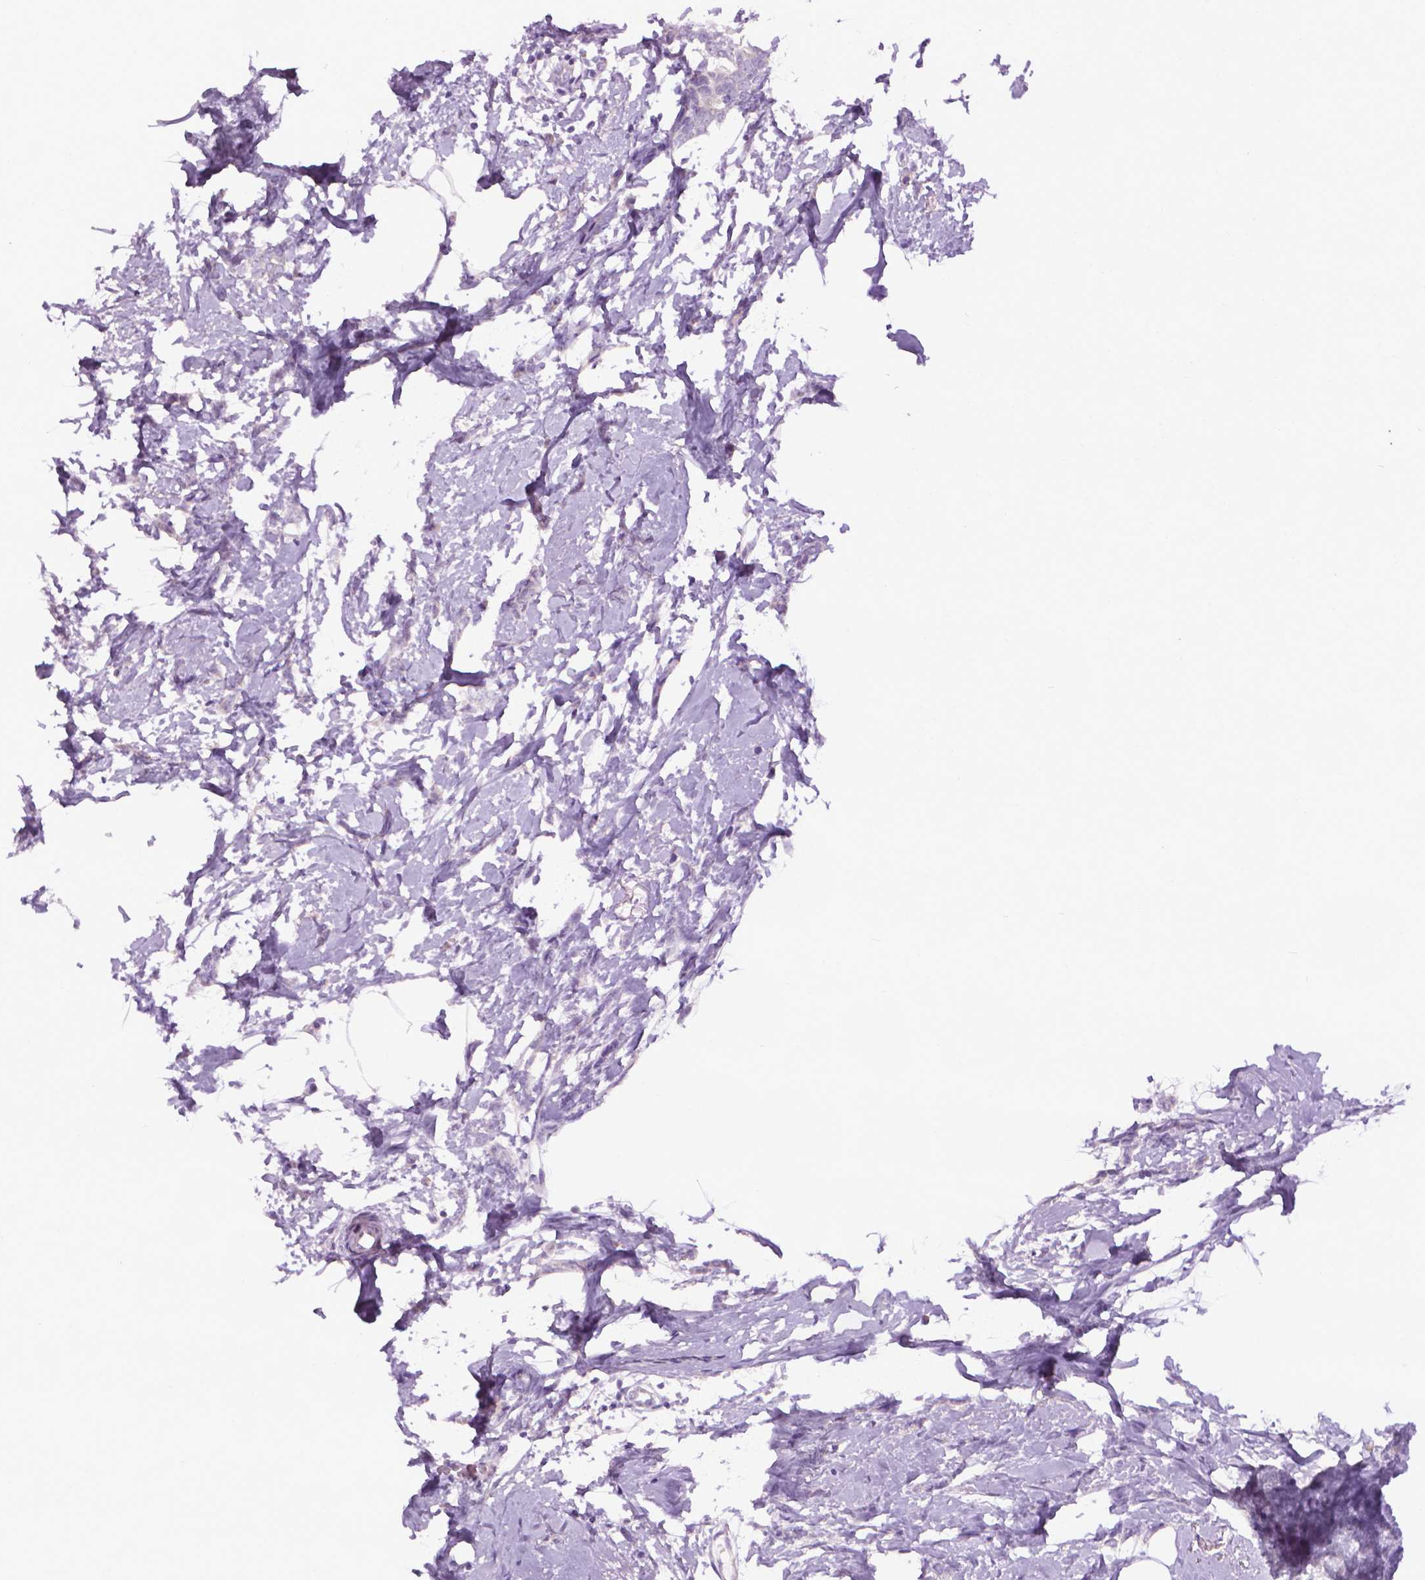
{"staining": {"intensity": "negative", "quantity": "none", "location": "none"}, "tissue": "breast cancer", "cell_type": "Tumor cells", "image_type": "cancer", "snomed": [{"axis": "morphology", "description": "Duct carcinoma"}, {"axis": "topography", "description": "Breast"}], "caption": "The image demonstrates no significant staining in tumor cells of breast infiltrating ductal carcinoma.", "gene": "DNAI7", "patient": {"sex": "female", "age": 40}}